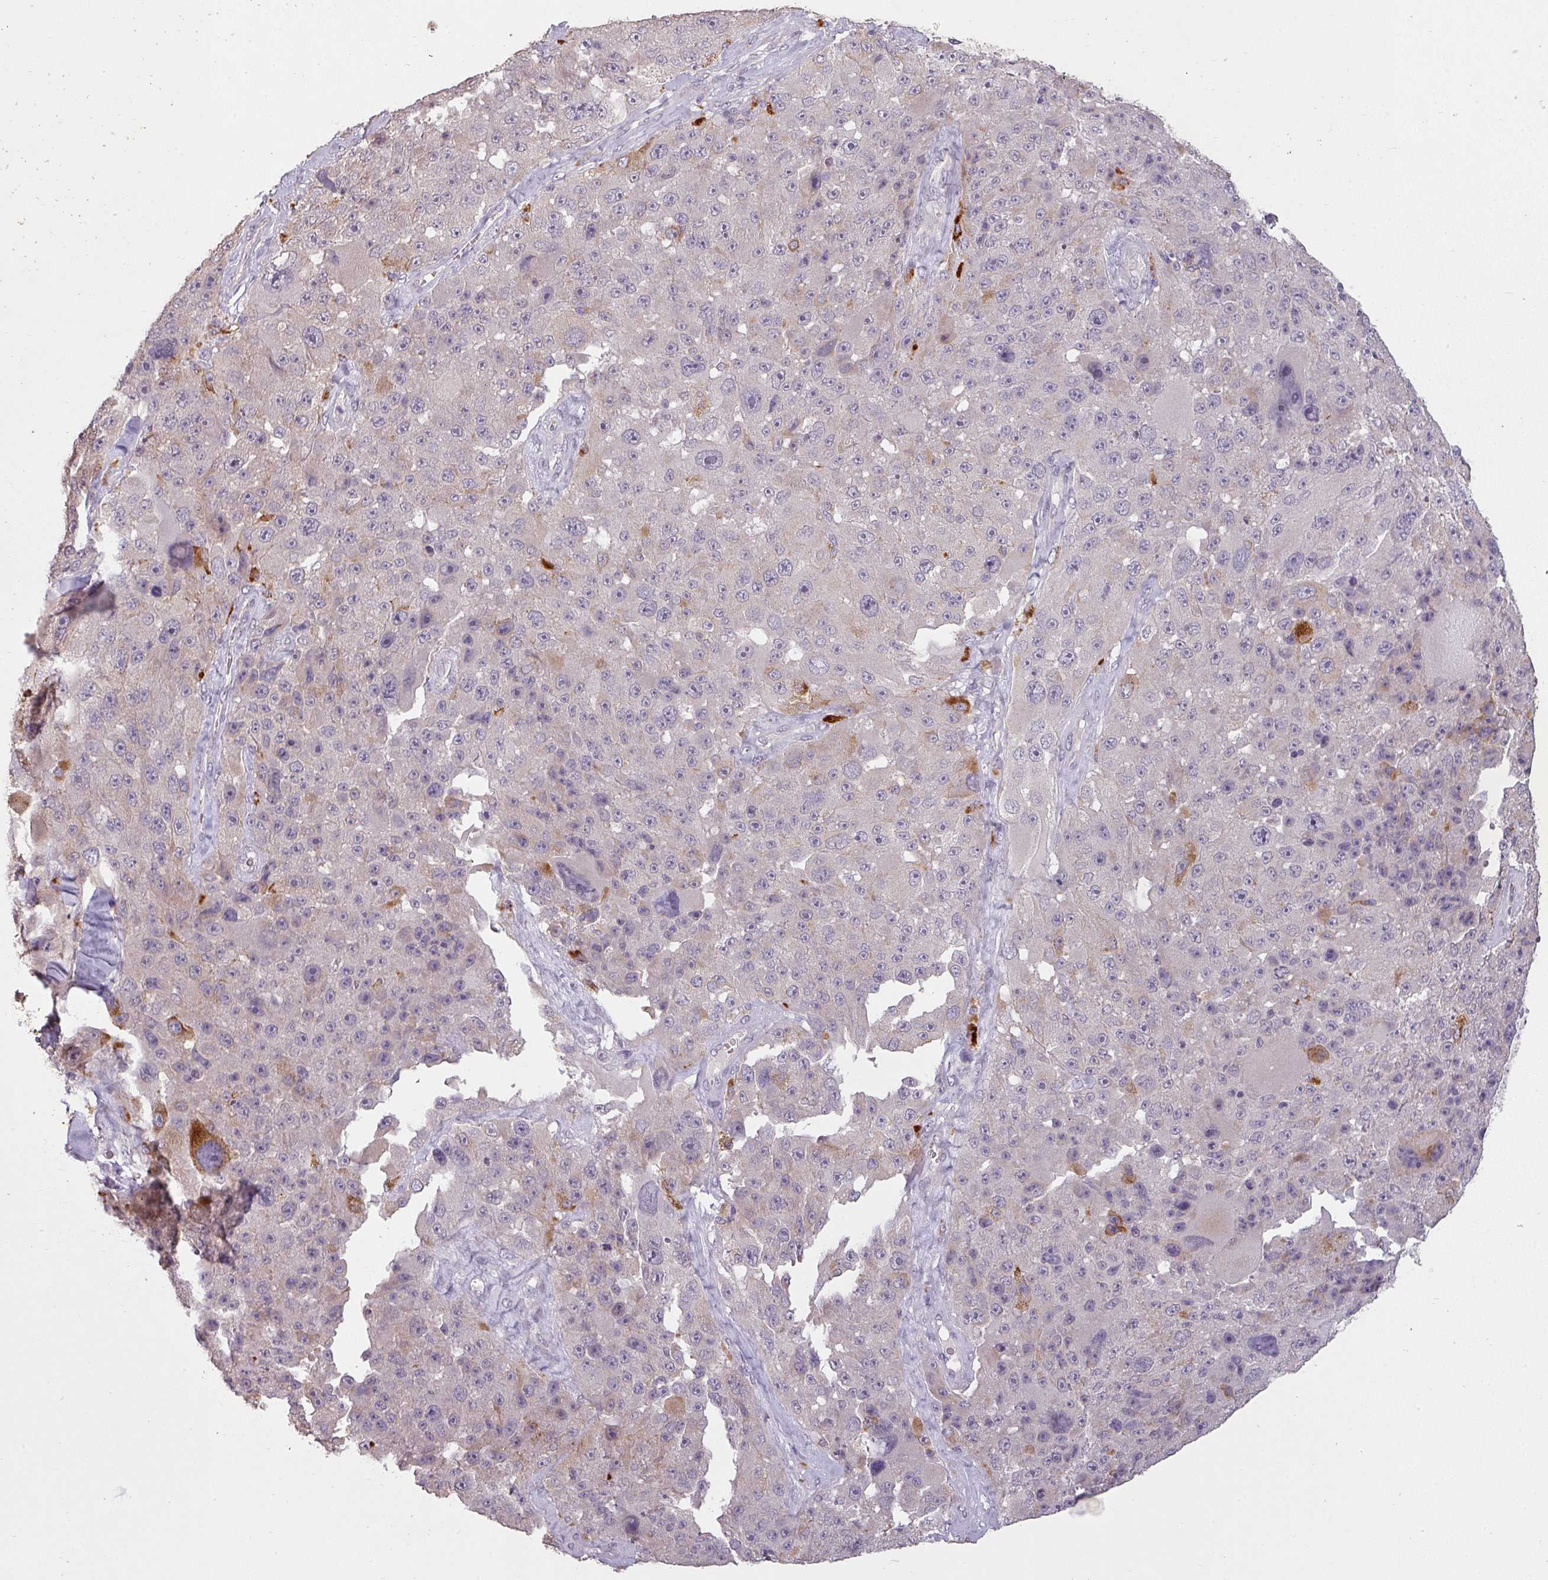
{"staining": {"intensity": "weak", "quantity": "<25%", "location": "cytoplasmic/membranous"}, "tissue": "melanoma", "cell_type": "Tumor cells", "image_type": "cancer", "snomed": [{"axis": "morphology", "description": "Malignant melanoma, Metastatic site"}, {"axis": "topography", "description": "Lymph node"}], "caption": "This is an immunohistochemistry (IHC) image of human melanoma. There is no expression in tumor cells.", "gene": "LYPLA1", "patient": {"sex": "male", "age": 62}}